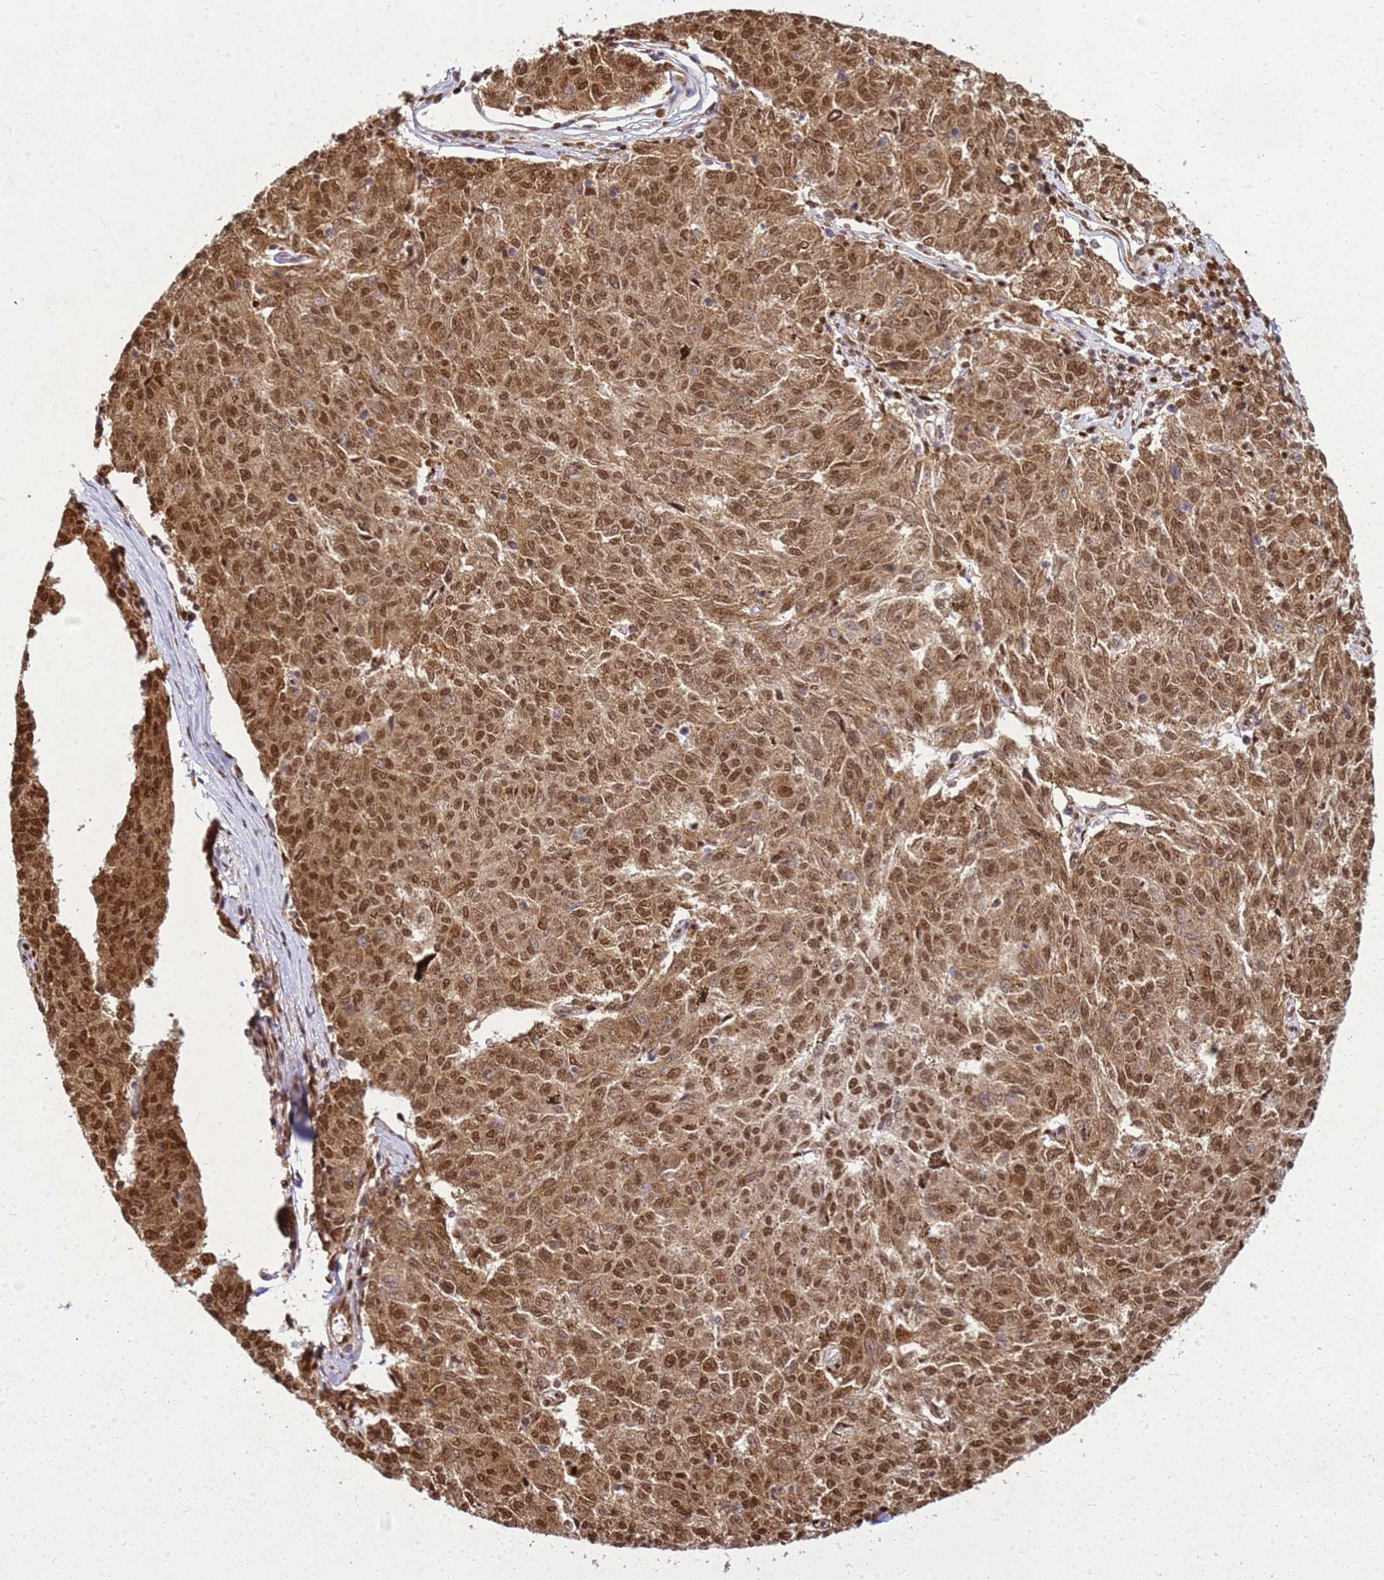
{"staining": {"intensity": "moderate", "quantity": ">75%", "location": "nuclear"}, "tissue": "melanoma", "cell_type": "Tumor cells", "image_type": "cancer", "snomed": [{"axis": "morphology", "description": "Malignant melanoma, NOS"}, {"axis": "topography", "description": "Skin"}], "caption": "Protein staining exhibits moderate nuclear positivity in about >75% of tumor cells in melanoma.", "gene": "APEX1", "patient": {"sex": "female", "age": 72}}